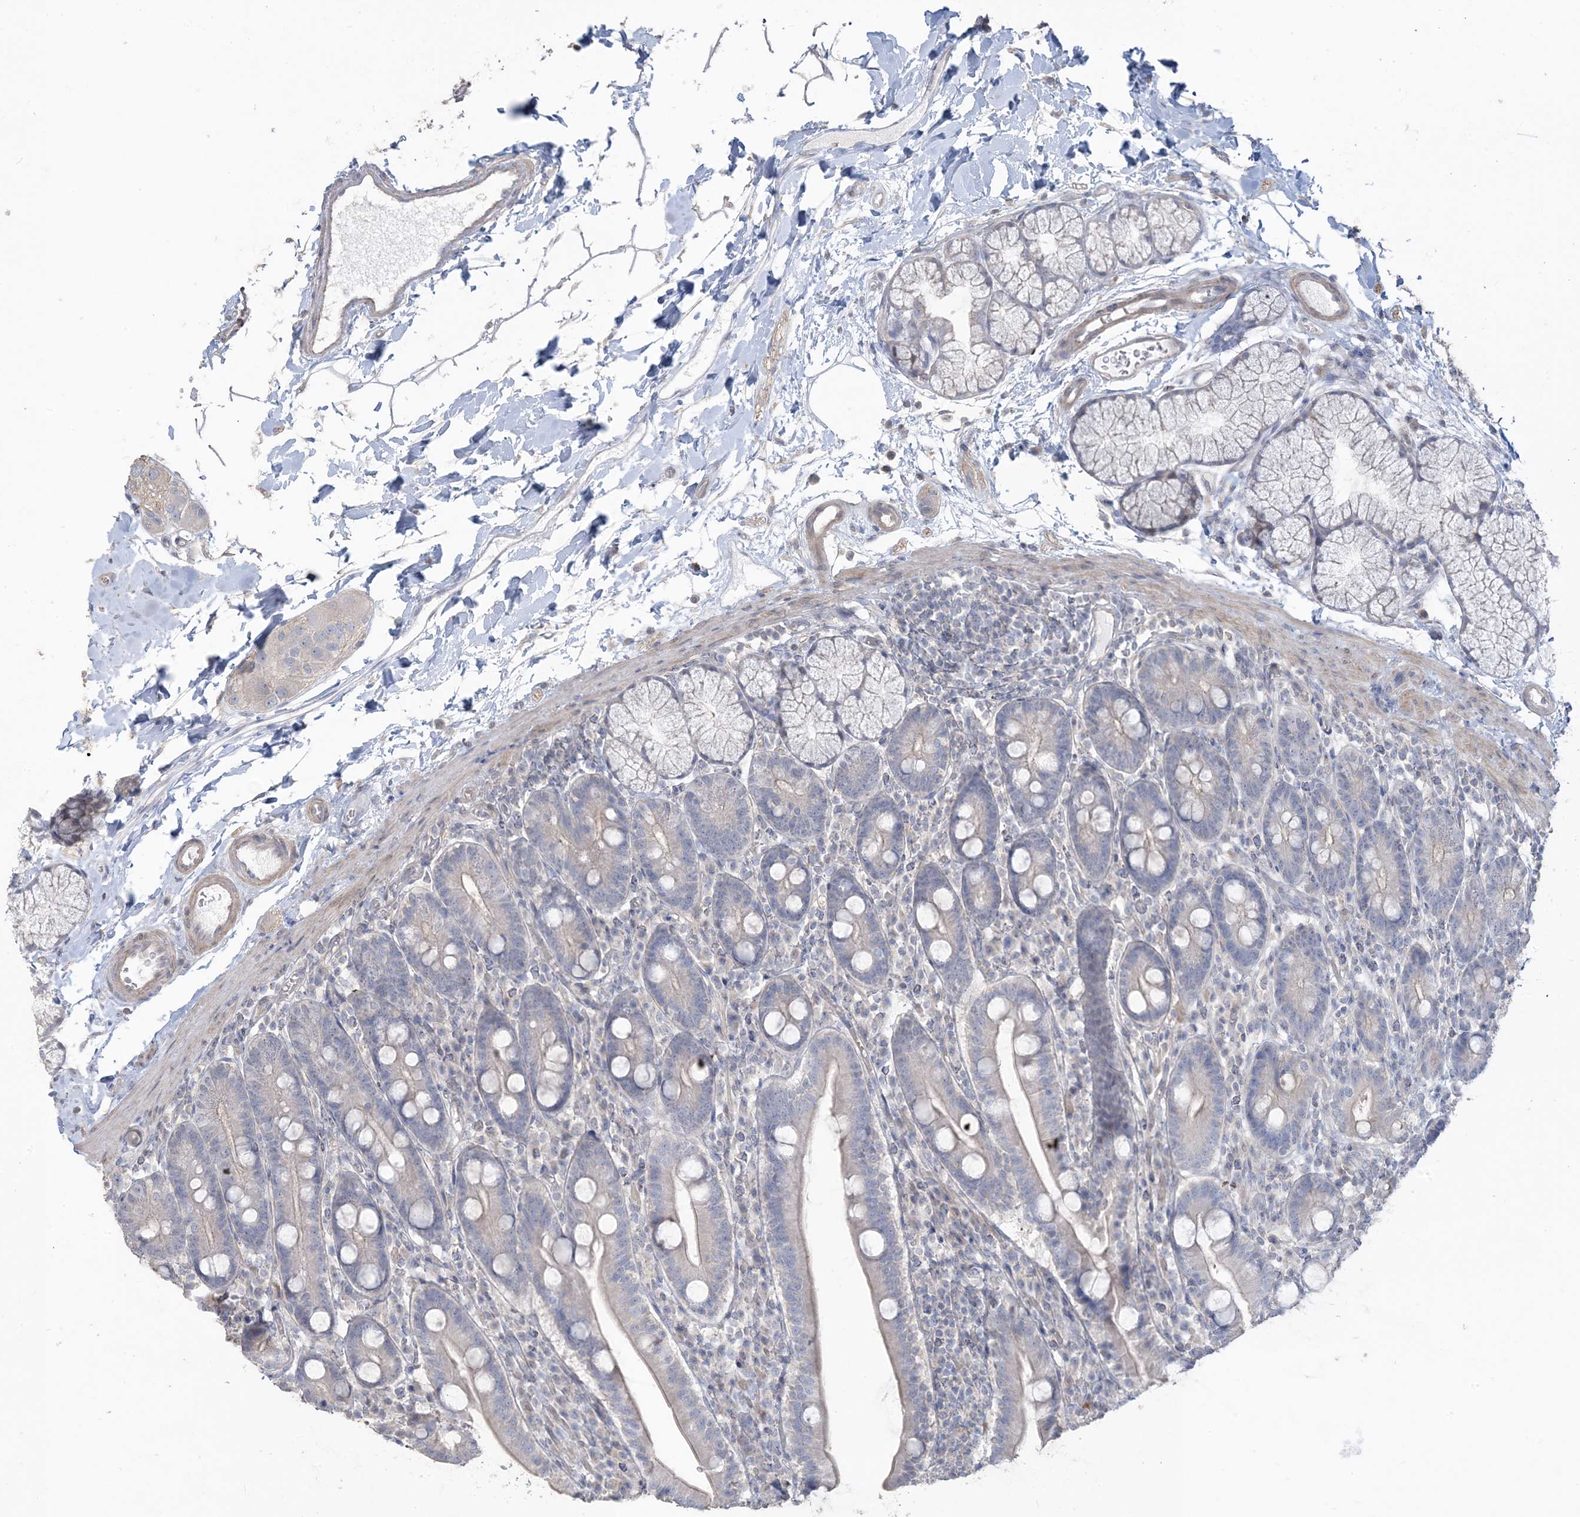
{"staining": {"intensity": "weak", "quantity": "<25%", "location": "cytoplasmic/membranous"}, "tissue": "duodenum", "cell_type": "Glandular cells", "image_type": "normal", "snomed": [{"axis": "morphology", "description": "Normal tissue, NOS"}, {"axis": "topography", "description": "Duodenum"}], "caption": "This is an IHC photomicrograph of benign human duodenum. There is no positivity in glandular cells.", "gene": "NPHS2", "patient": {"sex": "male", "age": 35}}